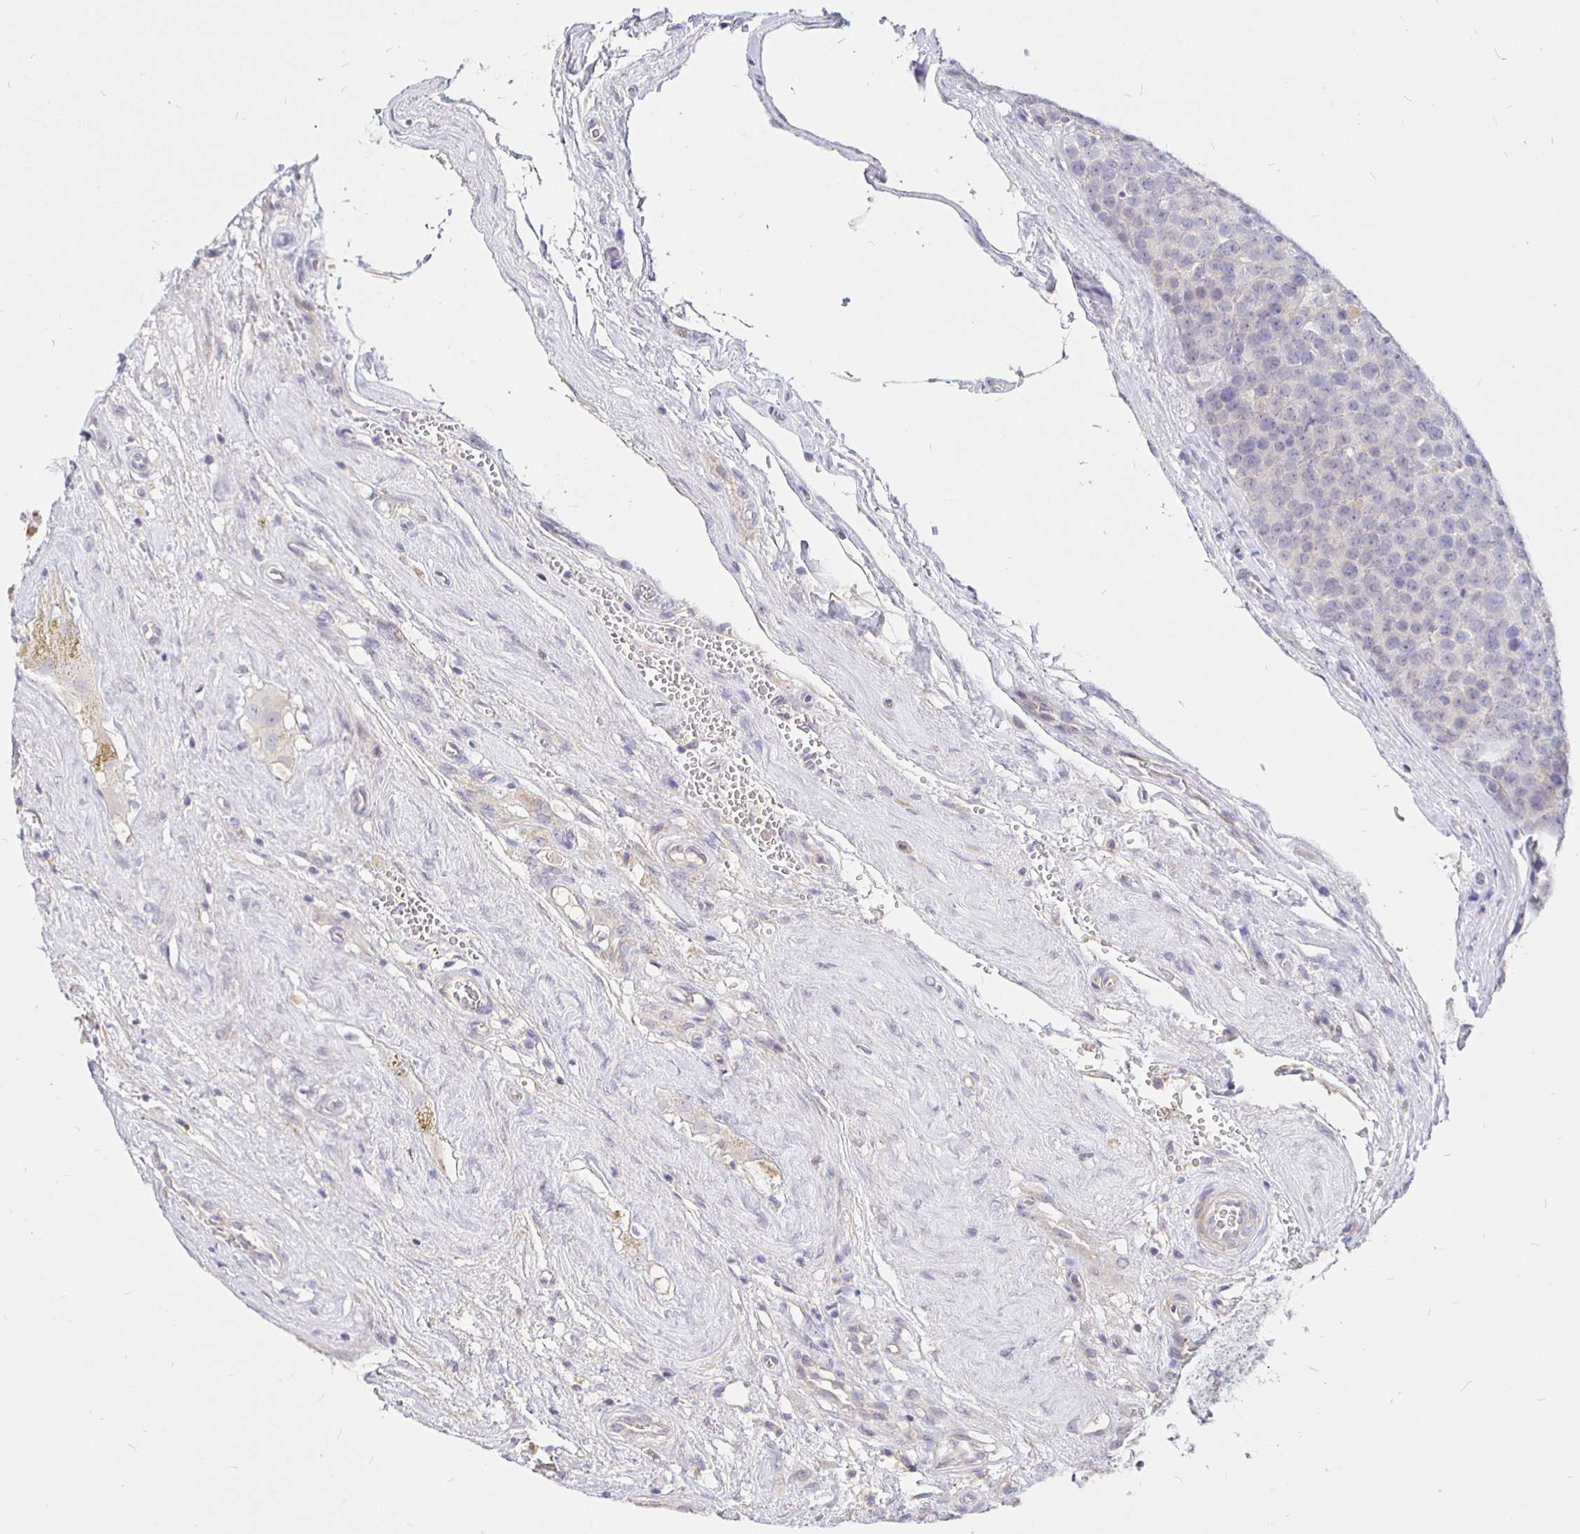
{"staining": {"intensity": "negative", "quantity": "none", "location": "none"}, "tissue": "testis cancer", "cell_type": "Tumor cells", "image_type": "cancer", "snomed": [{"axis": "morphology", "description": "Seminoma, NOS"}, {"axis": "topography", "description": "Testis"}], "caption": "Tumor cells are negative for protein expression in human seminoma (testis).", "gene": "NECAB1", "patient": {"sex": "male", "age": 71}}